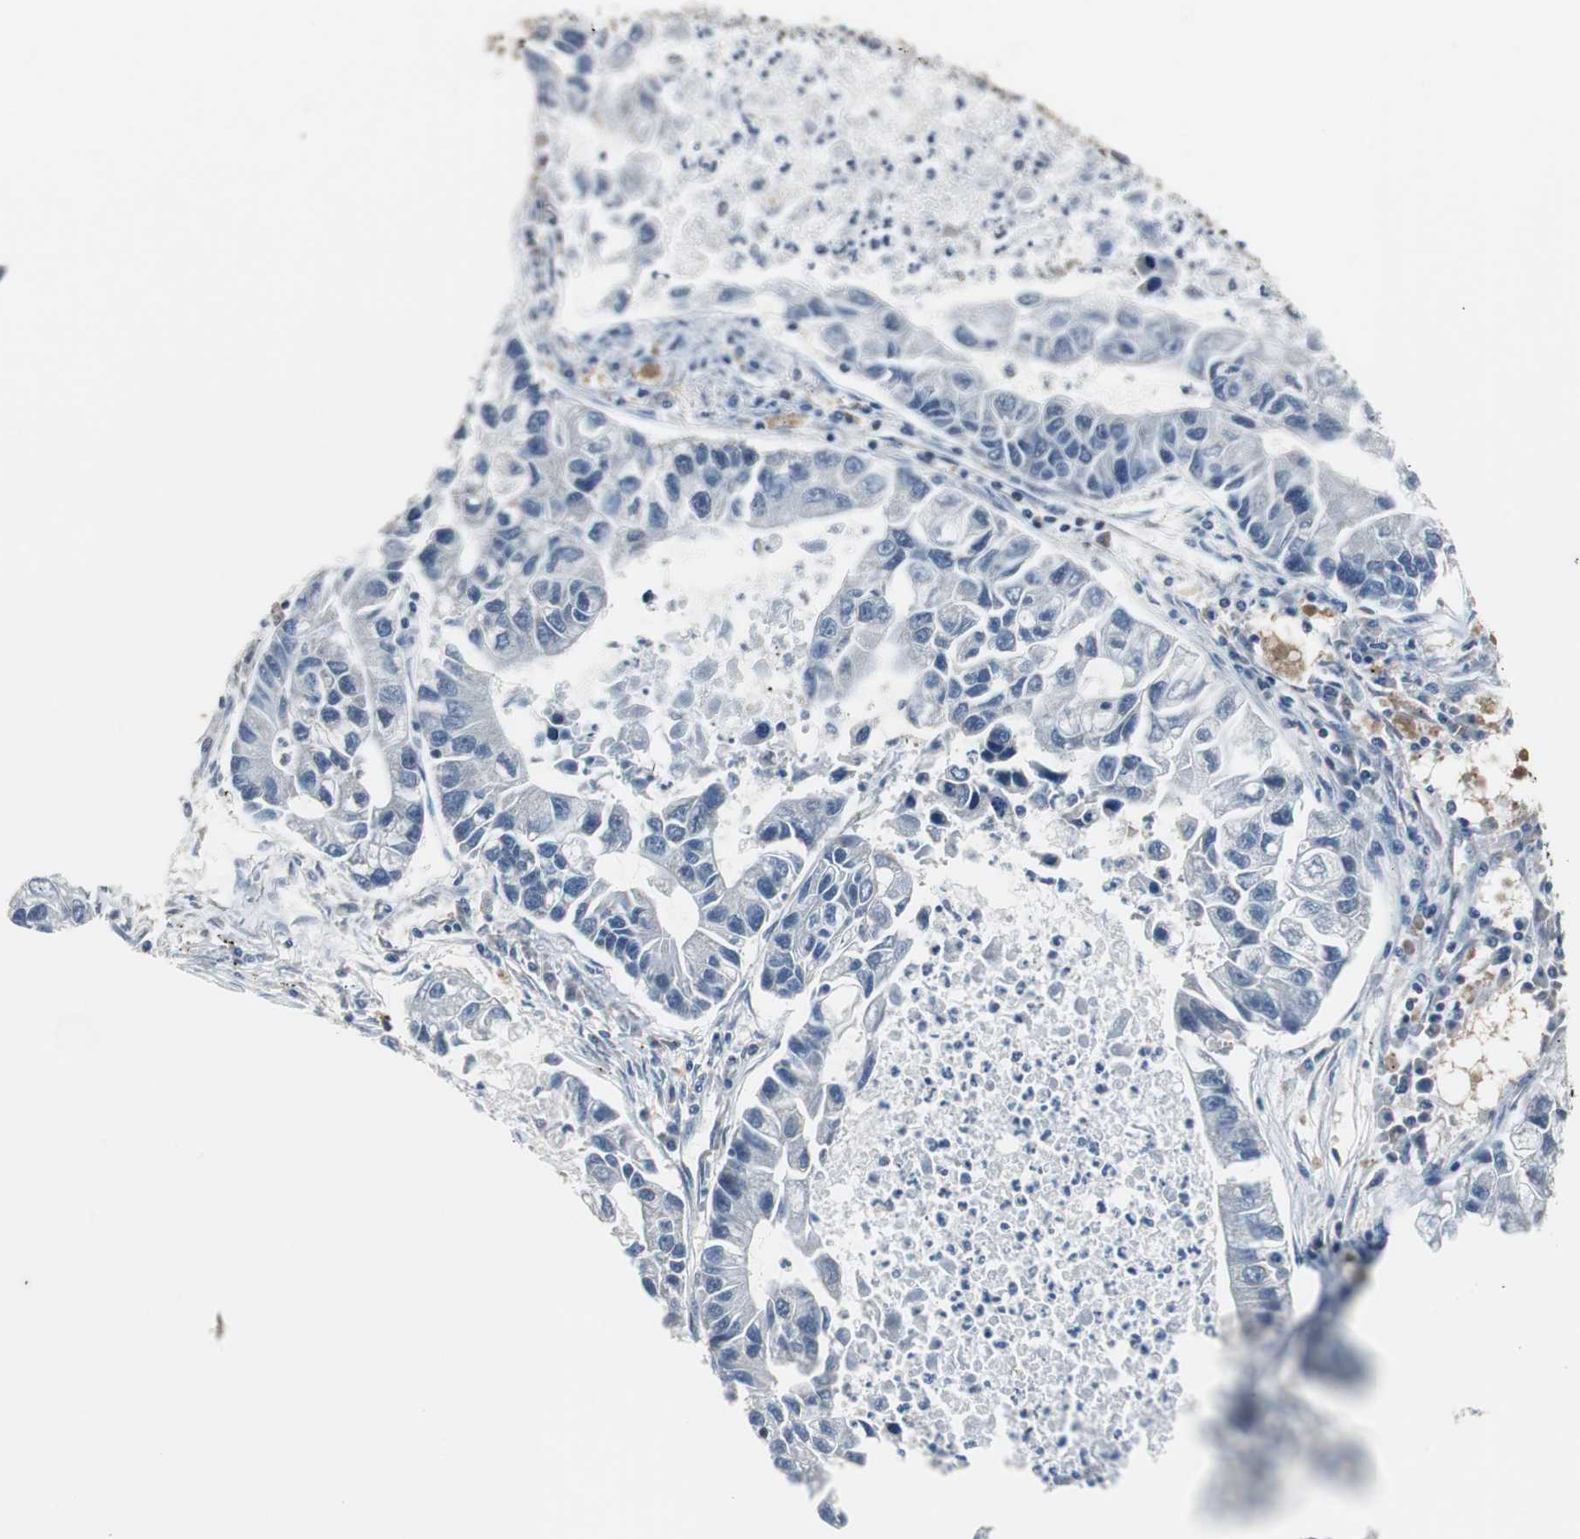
{"staining": {"intensity": "negative", "quantity": "none", "location": "none"}, "tissue": "lung cancer", "cell_type": "Tumor cells", "image_type": "cancer", "snomed": [{"axis": "morphology", "description": "Adenocarcinoma, NOS"}, {"axis": "topography", "description": "Lung"}], "caption": "The immunohistochemistry (IHC) photomicrograph has no significant expression in tumor cells of lung adenocarcinoma tissue. The staining is performed using DAB (3,3'-diaminobenzidine) brown chromogen with nuclei counter-stained in using hematoxylin.", "gene": "ZHX2", "patient": {"sex": "female", "age": 51}}